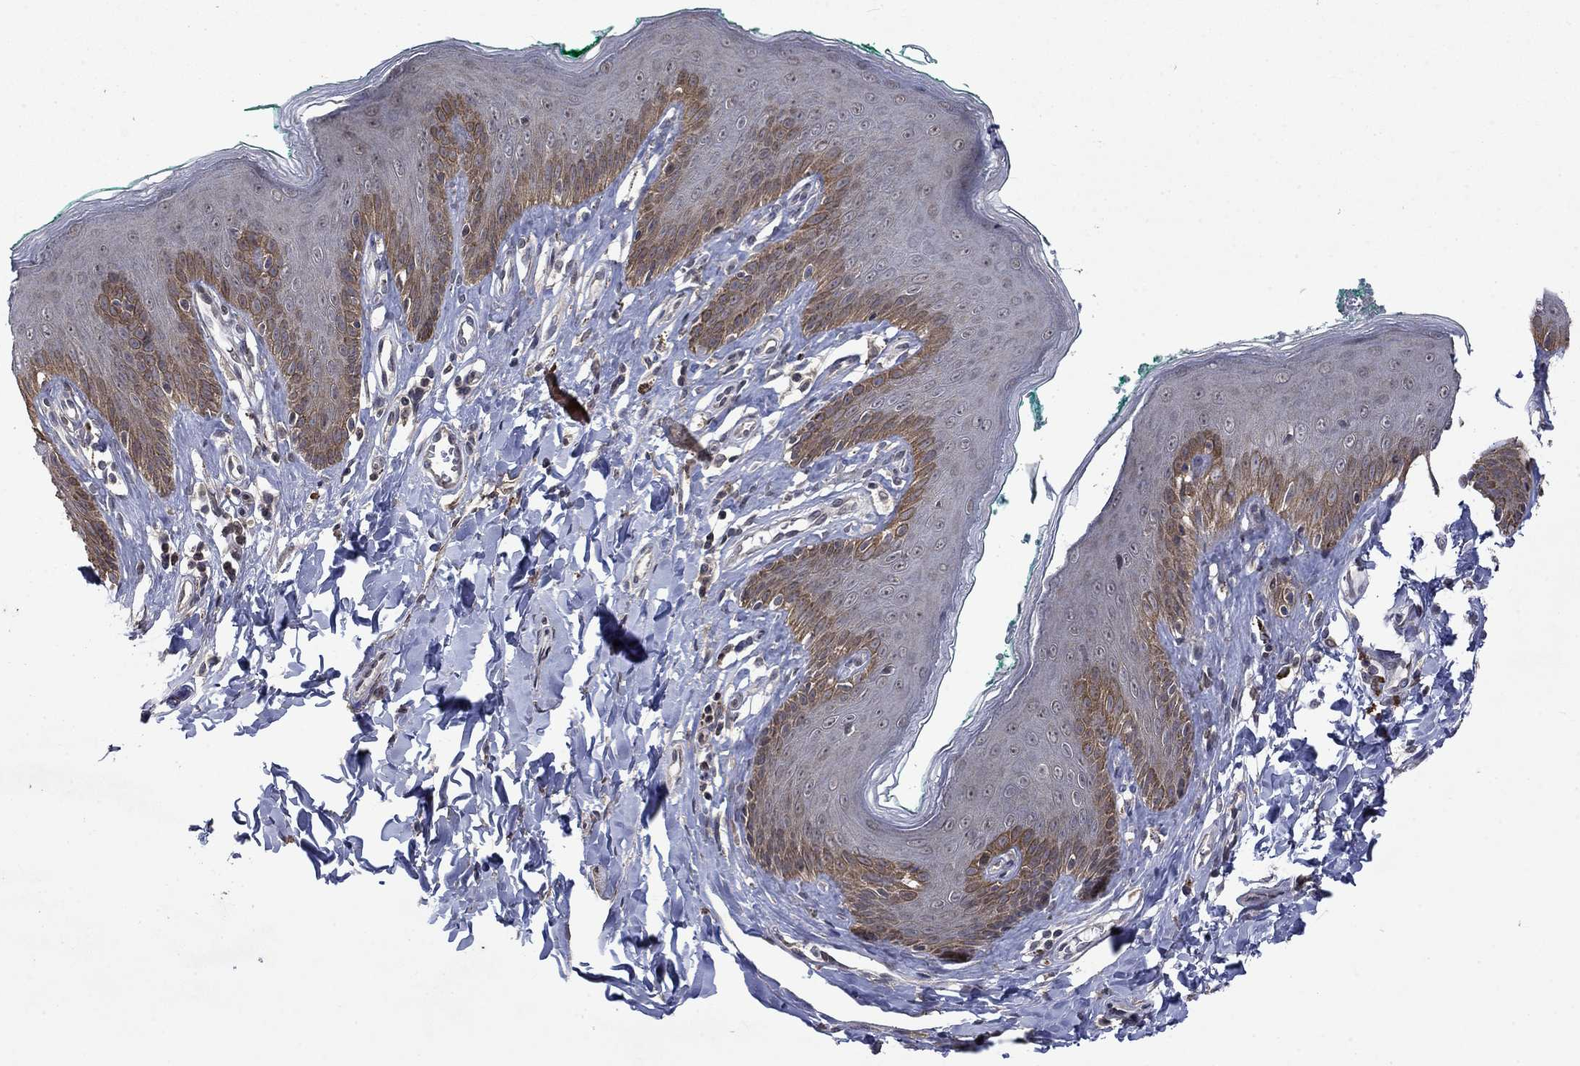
{"staining": {"intensity": "moderate", "quantity": "<25%", "location": "cytoplasmic/membranous"}, "tissue": "skin", "cell_type": "Epidermal cells", "image_type": "normal", "snomed": [{"axis": "morphology", "description": "Normal tissue, NOS"}, {"axis": "topography", "description": "Vulva"}], "caption": "Immunohistochemistry (IHC) of unremarkable human skin demonstrates low levels of moderate cytoplasmic/membranous positivity in approximately <25% of epidermal cells.", "gene": "PPP1R9A", "patient": {"sex": "female", "age": 66}}